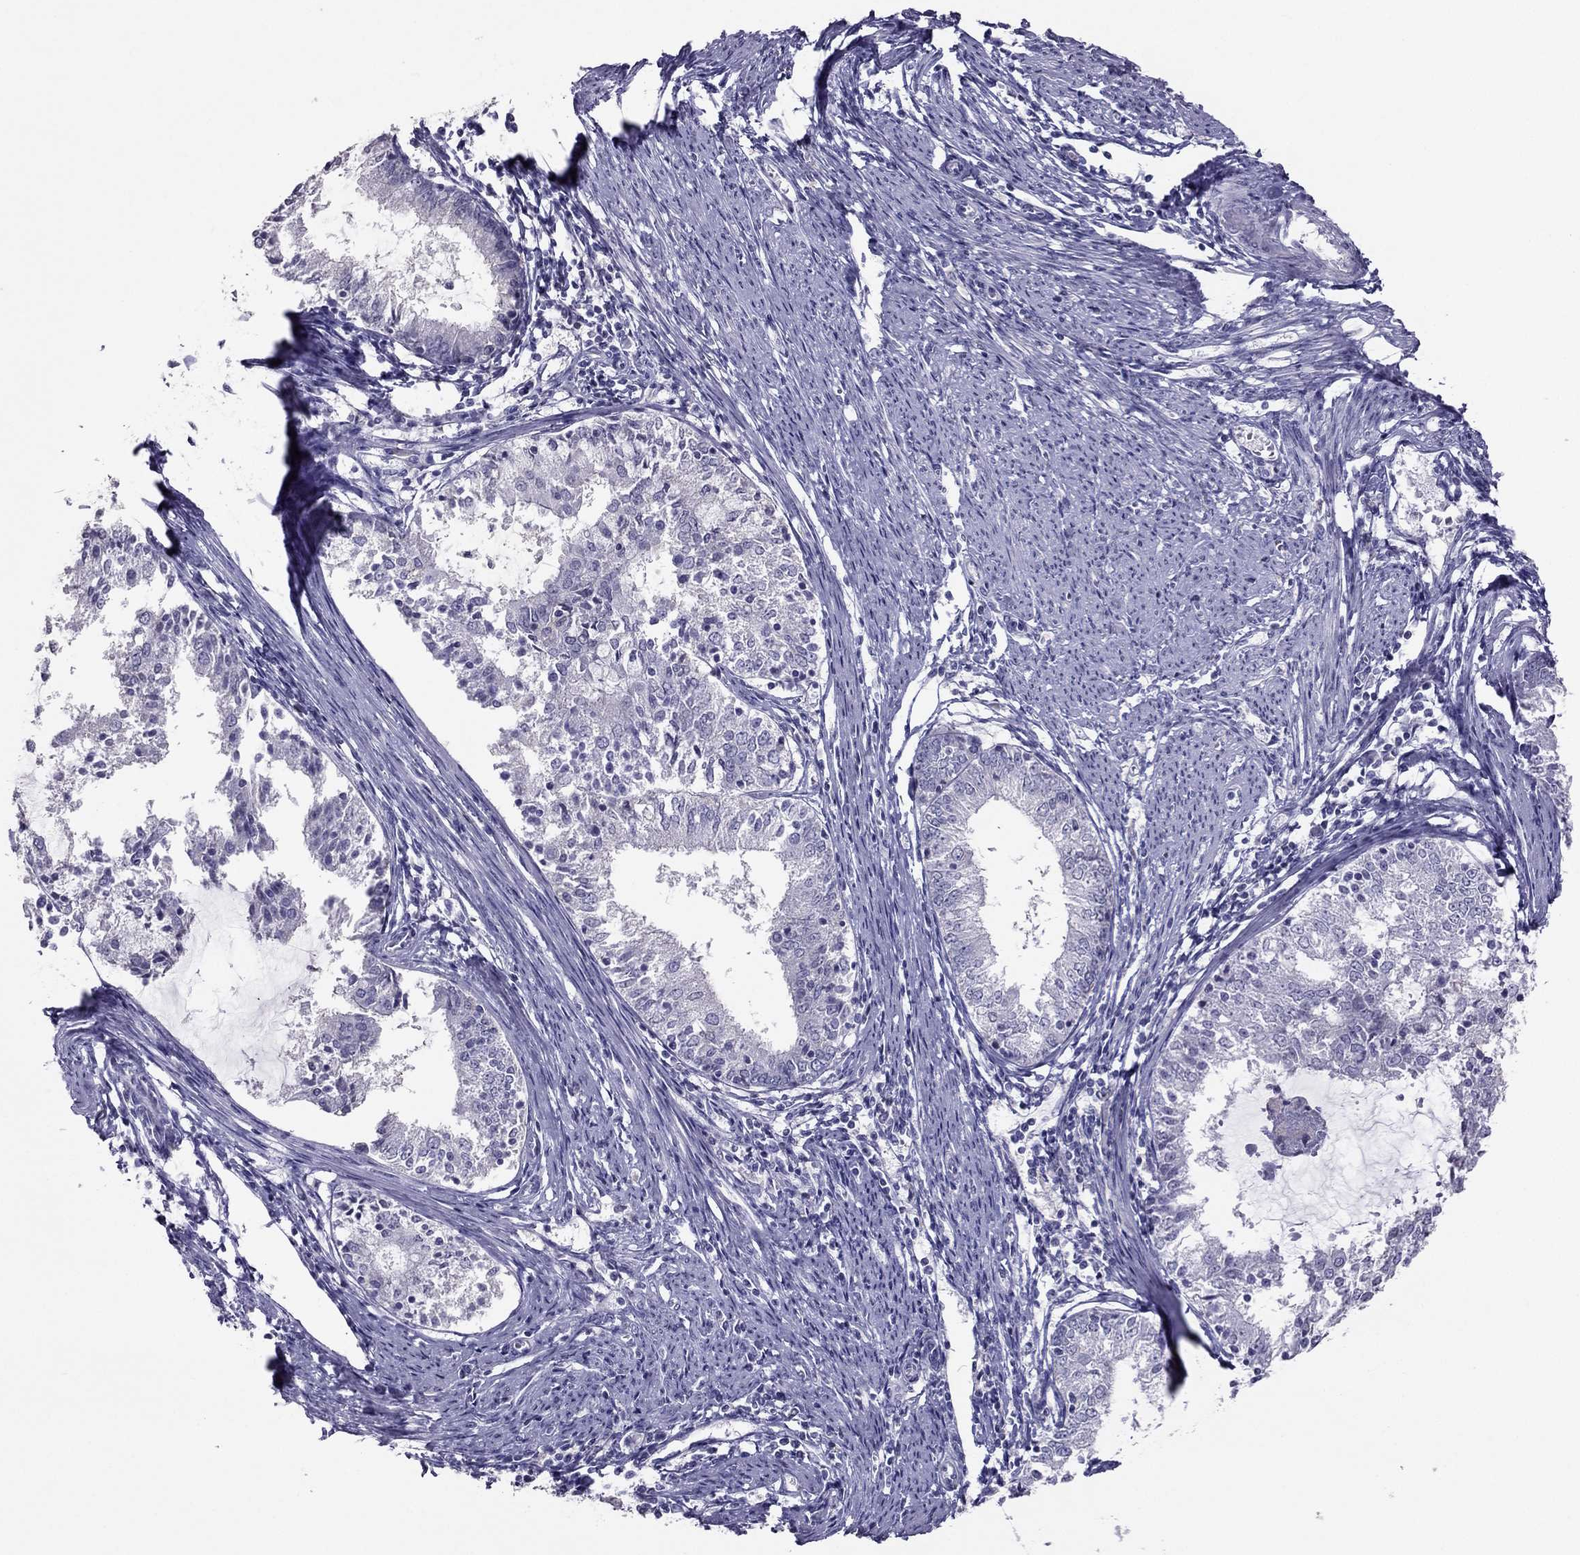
{"staining": {"intensity": "negative", "quantity": "none", "location": "none"}, "tissue": "endometrial cancer", "cell_type": "Tumor cells", "image_type": "cancer", "snomed": [{"axis": "morphology", "description": "Adenocarcinoma, NOS"}, {"axis": "topography", "description": "Endometrium"}], "caption": "The IHC micrograph has no significant staining in tumor cells of endometrial adenocarcinoma tissue. The staining was performed using DAB to visualize the protein expression in brown, while the nuclei were stained in blue with hematoxylin (Magnification: 20x).", "gene": "RGS8", "patient": {"sex": "female", "age": 57}}